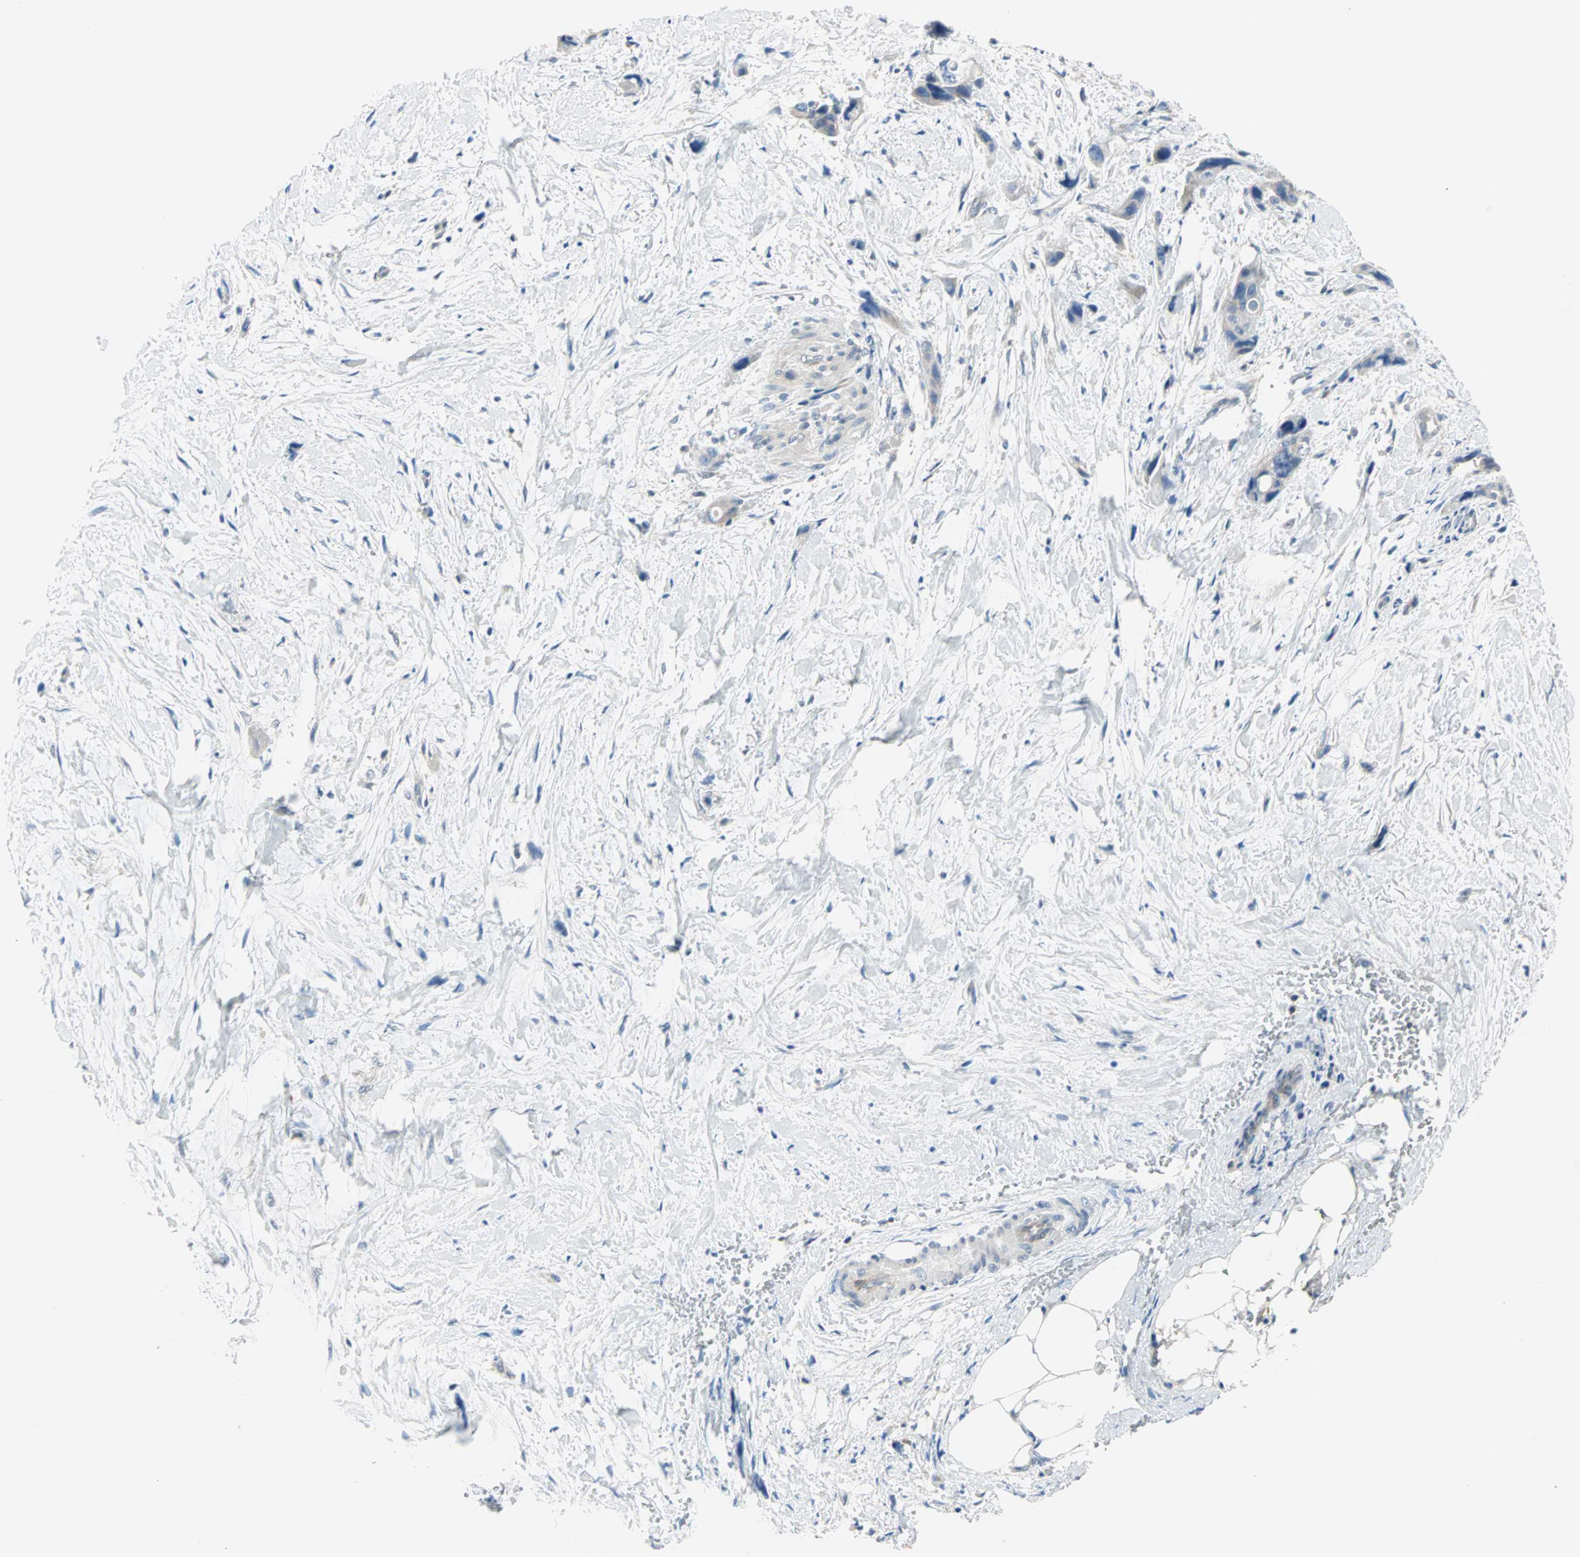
{"staining": {"intensity": "weak", "quantity": "<25%", "location": "cytoplasmic/membranous"}, "tissue": "pancreatic cancer", "cell_type": "Tumor cells", "image_type": "cancer", "snomed": [{"axis": "morphology", "description": "Adenocarcinoma, NOS"}, {"axis": "topography", "description": "Pancreas"}], "caption": "Immunohistochemical staining of human adenocarcinoma (pancreatic) reveals no significant positivity in tumor cells.", "gene": "MPI", "patient": {"sex": "male", "age": 46}}